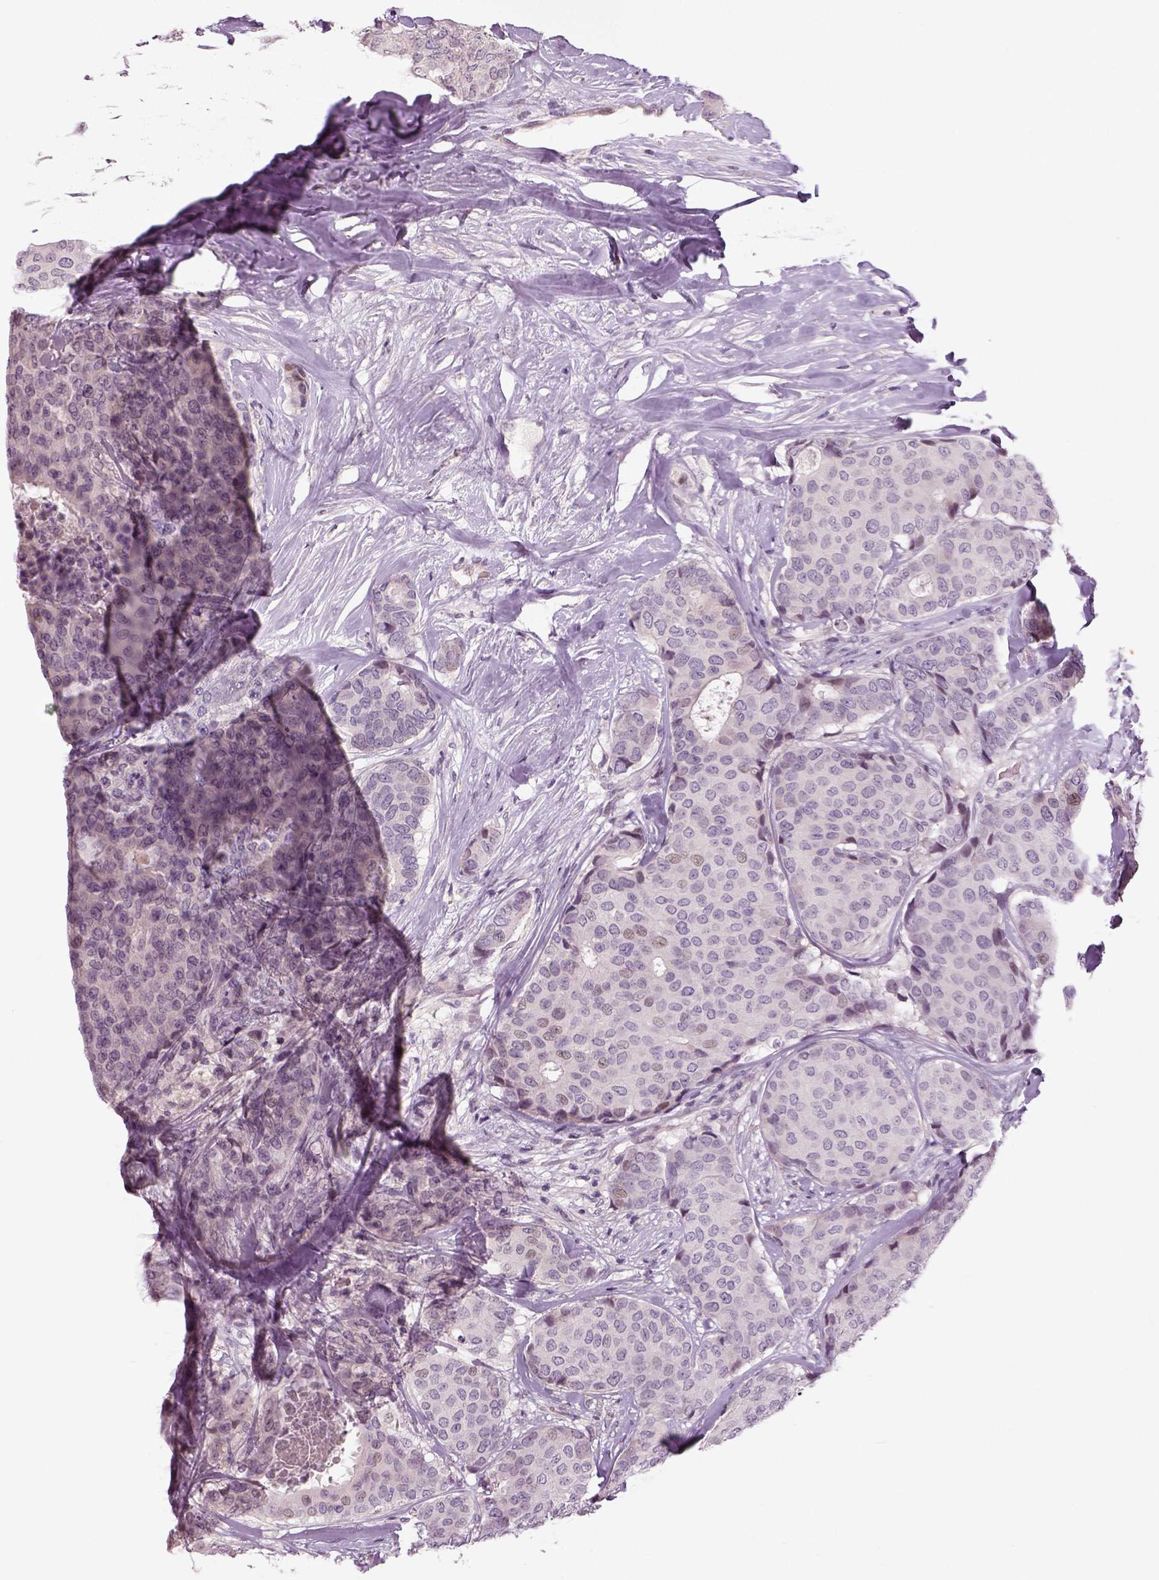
{"staining": {"intensity": "negative", "quantity": "none", "location": "none"}, "tissue": "breast cancer", "cell_type": "Tumor cells", "image_type": "cancer", "snomed": [{"axis": "morphology", "description": "Duct carcinoma"}, {"axis": "topography", "description": "Breast"}], "caption": "This is a image of immunohistochemistry (IHC) staining of intraductal carcinoma (breast), which shows no staining in tumor cells.", "gene": "NECAB1", "patient": {"sex": "female", "age": 75}}